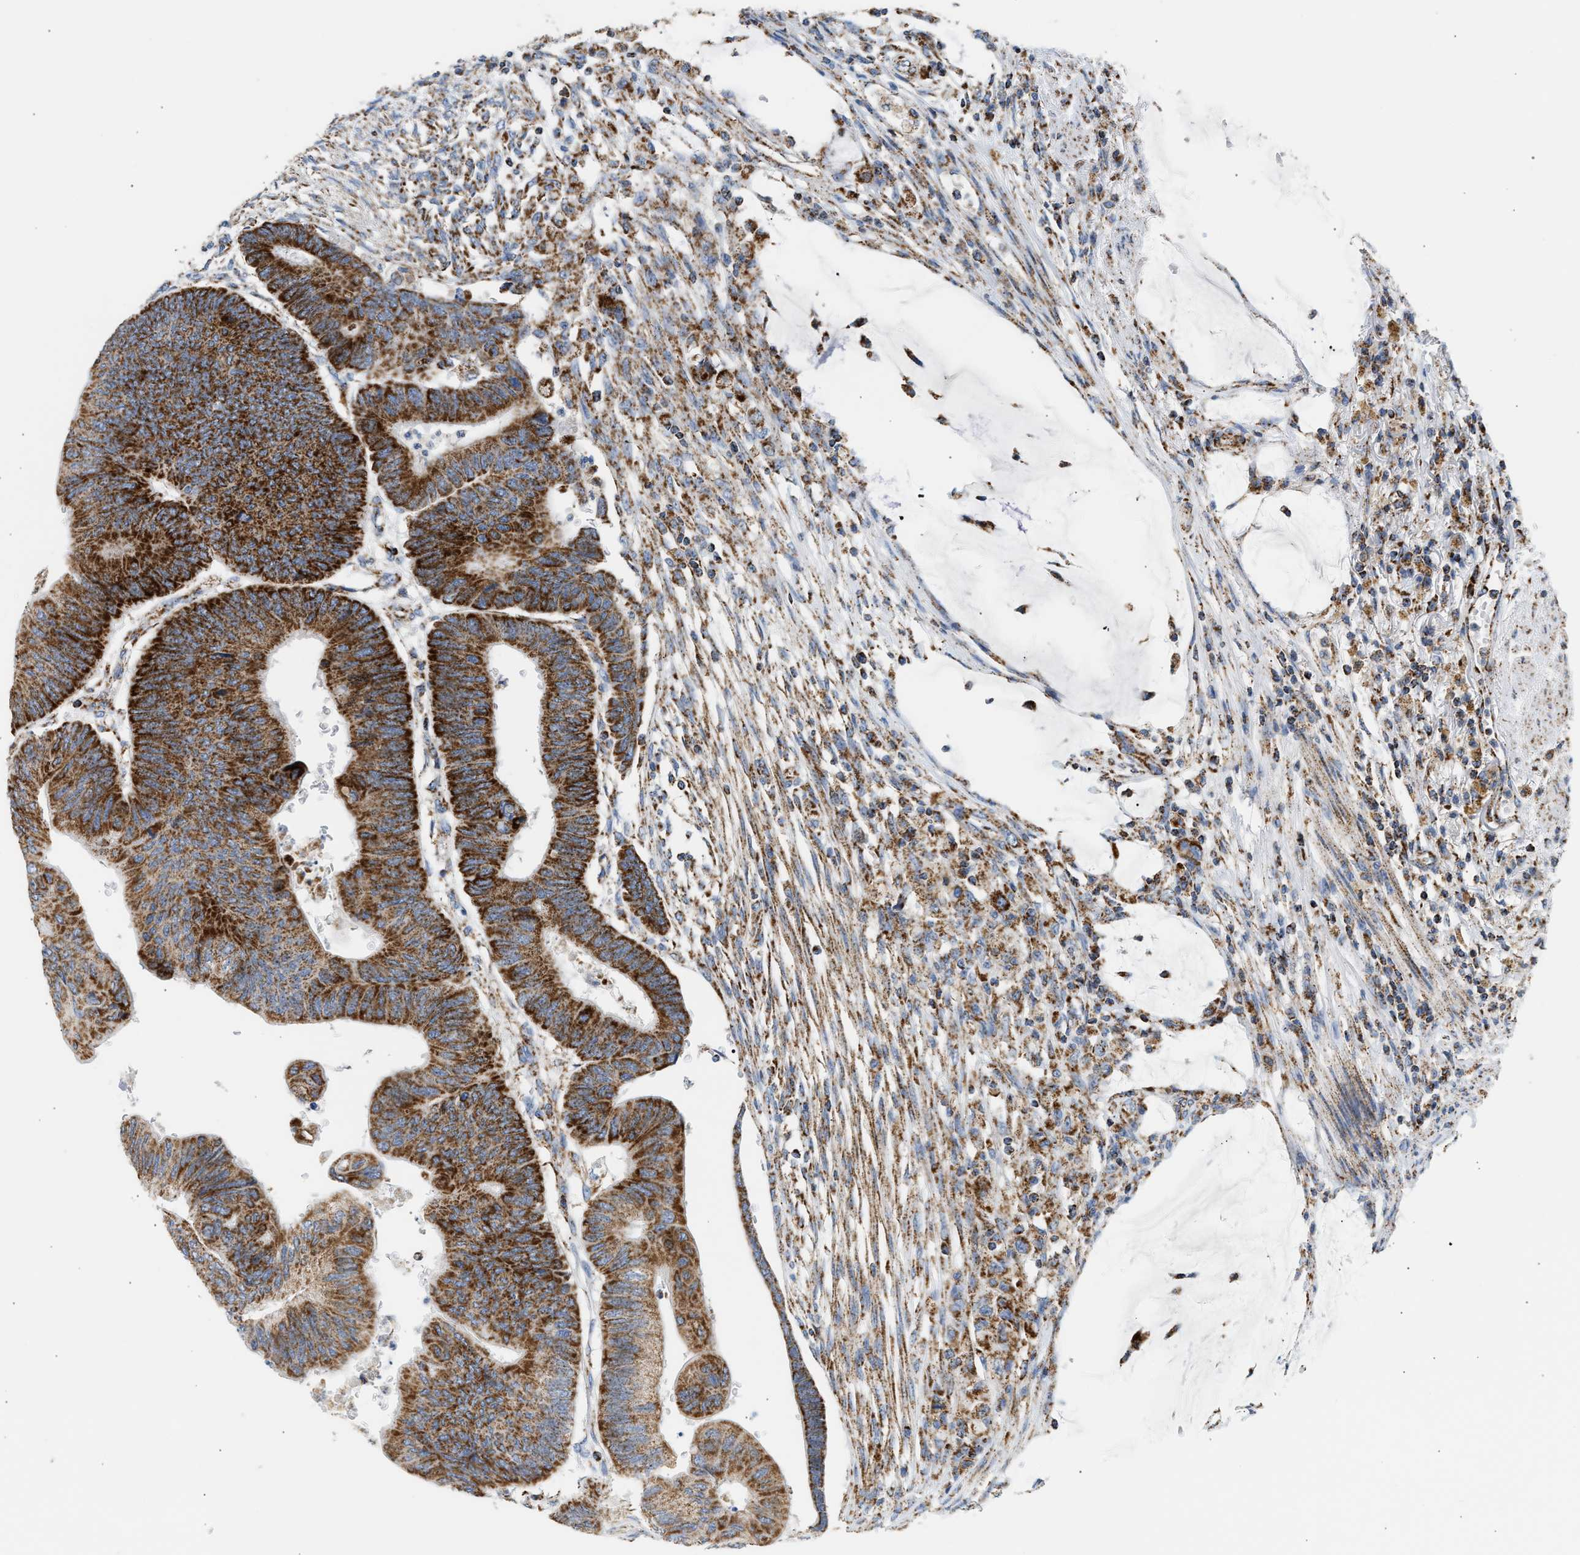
{"staining": {"intensity": "strong", "quantity": ">75%", "location": "cytoplasmic/membranous"}, "tissue": "colorectal cancer", "cell_type": "Tumor cells", "image_type": "cancer", "snomed": [{"axis": "morphology", "description": "Normal tissue, NOS"}, {"axis": "morphology", "description": "Adenocarcinoma, NOS"}, {"axis": "topography", "description": "Rectum"}, {"axis": "topography", "description": "Peripheral nerve tissue"}], "caption": "Tumor cells reveal strong cytoplasmic/membranous positivity in about >75% of cells in colorectal cancer.", "gene": "OGDH", "patient": {"sex": "male", "age": 92}}